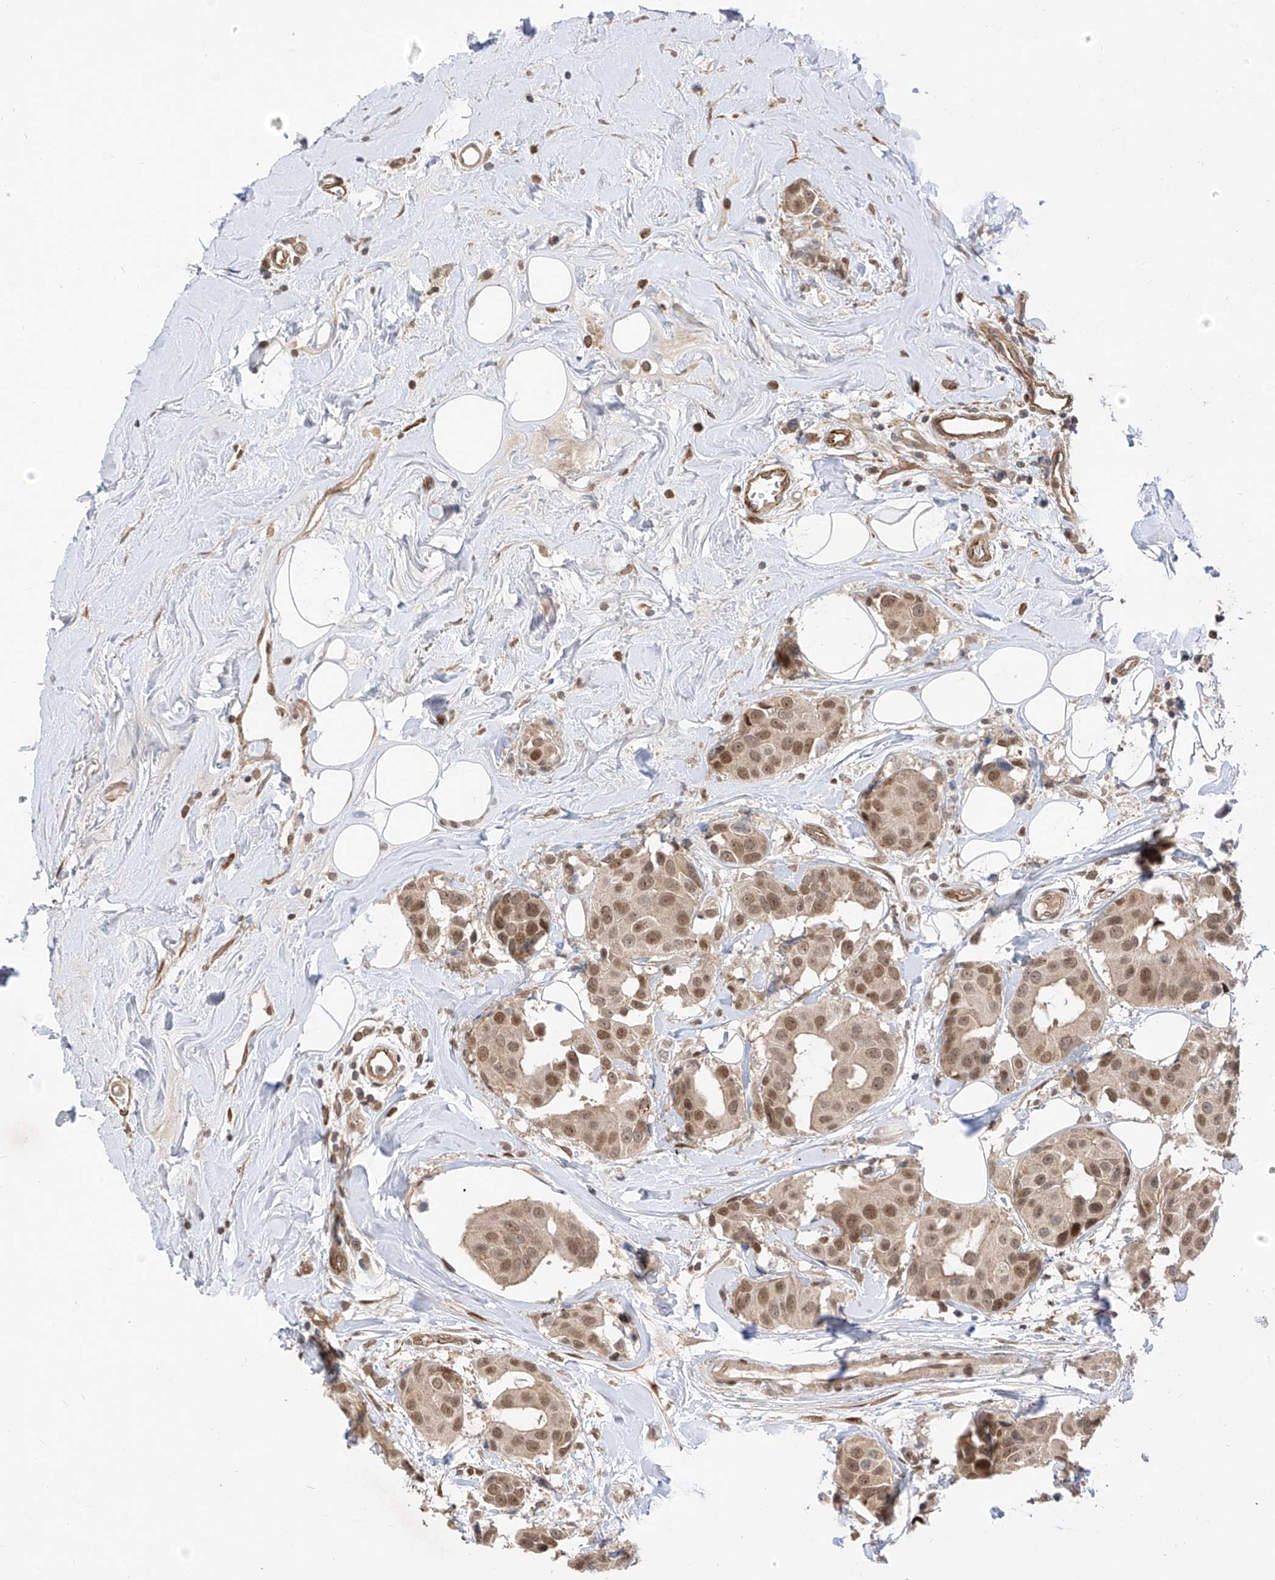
{"staining": {"intensity": "moderate", "quantity": ">75%", "location": "nuclear"}, "tissue": "breast cancer", "cell_type": "Tumor cells", "image_type": "cancer", "snomed": [{"axis": "morphology", "description": "Normal tissue, NOS"}, {"axis": "morphology", "description": "Duct carcinoma"}, {"axis": "topography", "description": "Breast"}], "caption": "Moderate nuclear staining is present in approximately >75% of tumor cells in breast cancer (infiltrating ductal carcinoma). The staining is performed using DAB (3,3'-diaminobenzidine) brown chromogen to label protein expression. The nuclei are counter-stained blue using hematoxylin.", "gene": "MRTFA", "patient": {"sex": "female", "age": 39}}